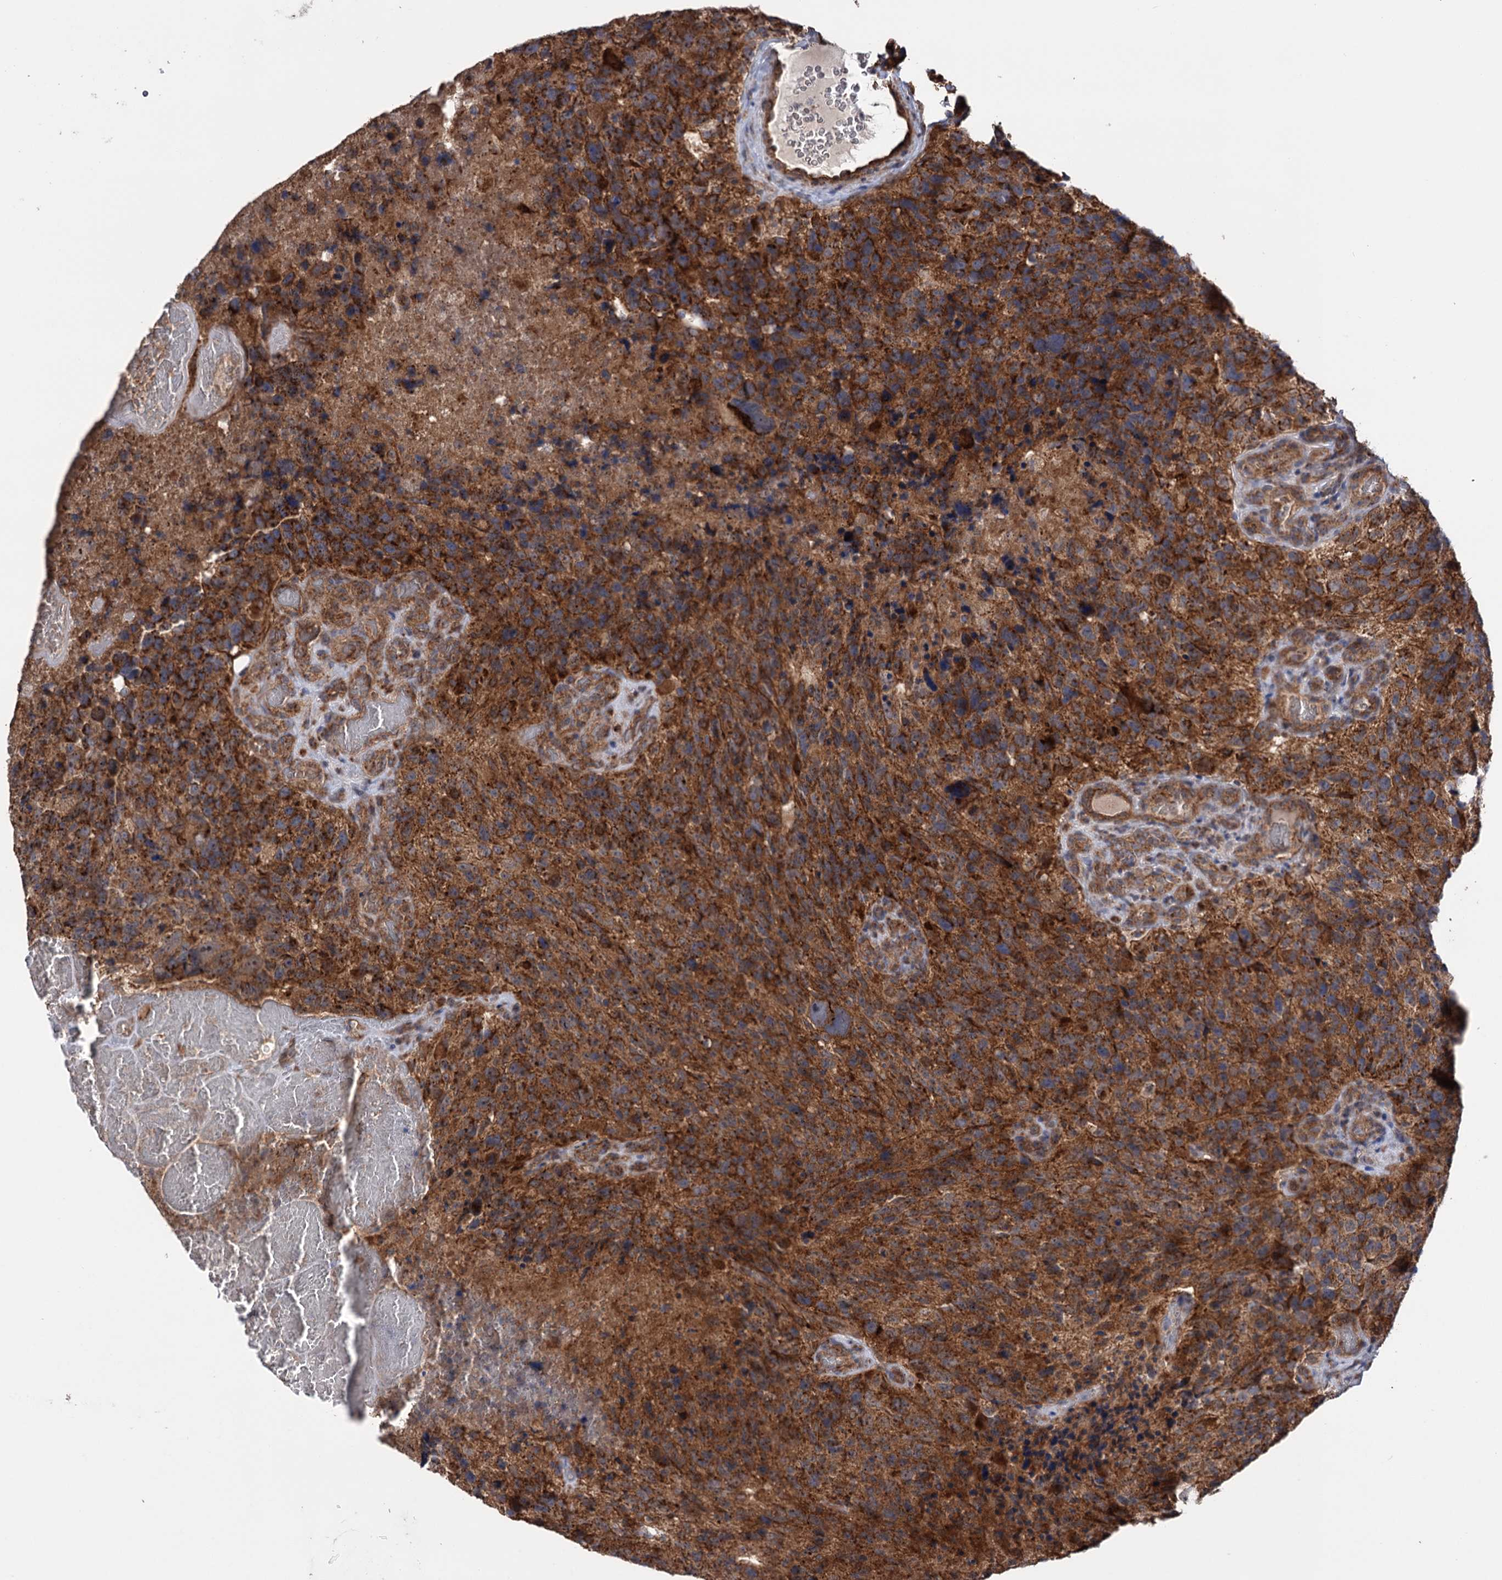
{"staining": {"intensity": "moderate", "quantity": ">75%", "location": "cytoplasmic/membranous"}, "tissue": "glioma", "cell_type": "Tumor cells", "image_type": "cancer", "snomed": [{"axis": "morphology", "description": "Glioma, malignant, High grade"}, {"axis": "topography", "description": "Brain"}], "caption": "Immunohistochemical staining of glioma exhibits medium levels of moderate cytoplasmic/membranous protein expression in approximately >75% of tumor cells. The staining was performed using DAB (3,3'-diaminobenzidine) to visualize the protein expression in brown, while the nuclei were stained in blue with hematoxylin (Magnification: 20x).", "gene": "SUCLA2", "patient": {"sex": "male", "age": 69}}